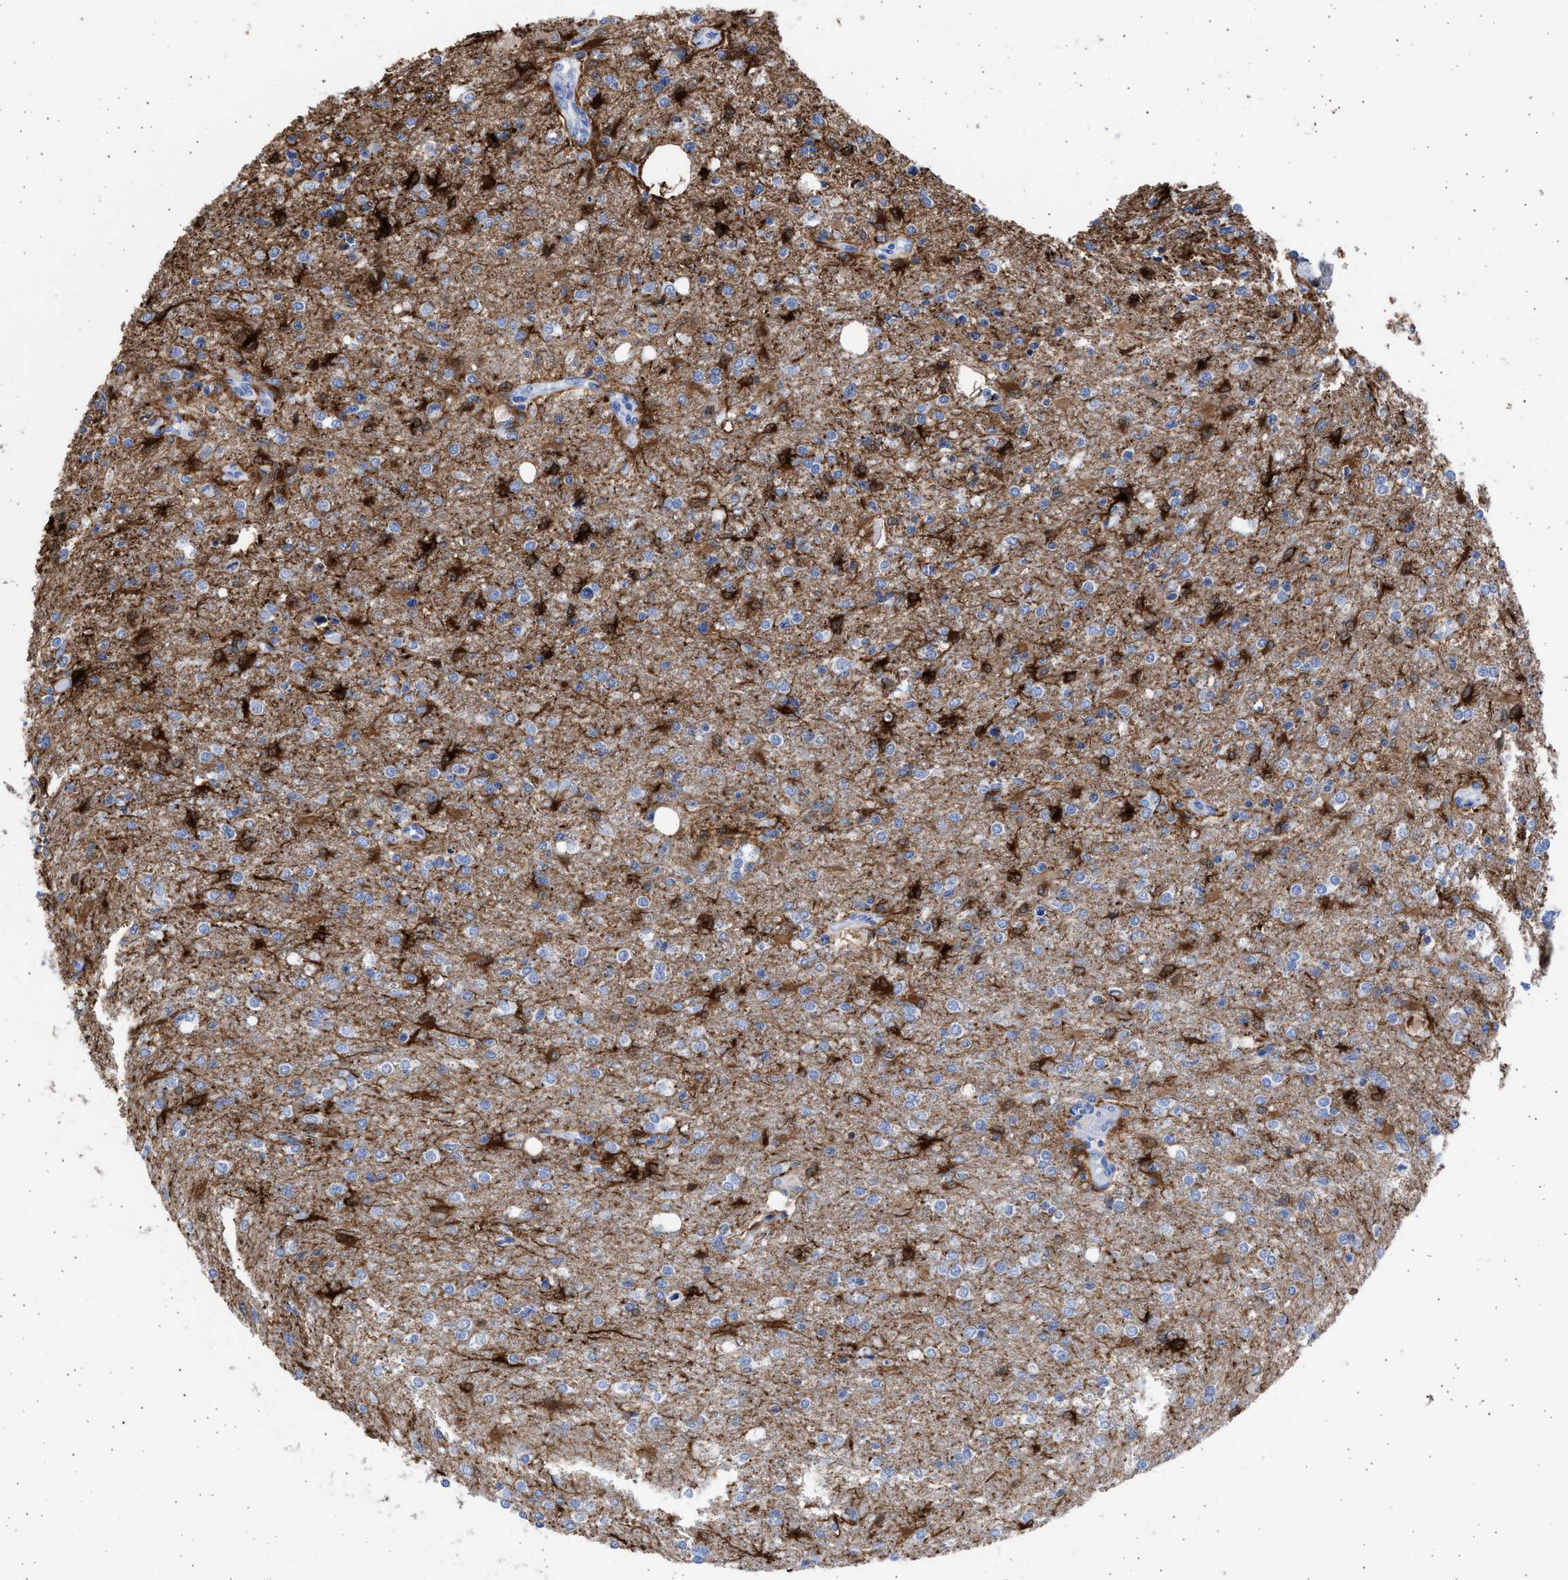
{"staining": {"intensity": "negative", "quantity": "none", "location": "none"}, "tissue": "glioma", "cell_type": "Tumor cells", "image_type": "cancer", "snomed": [{"axis": "morphology", "description": "Glioma, malignant, High grade"}, {"axis": "topography", "description": "Cerebral cortex"}], "caption": "Immunohistochemistry of human high-grade glioma (malignant) exhibits no positivity in tumor cells.", "gene": "ALDOC", "patient": {"sex": "male", "age": 76}}